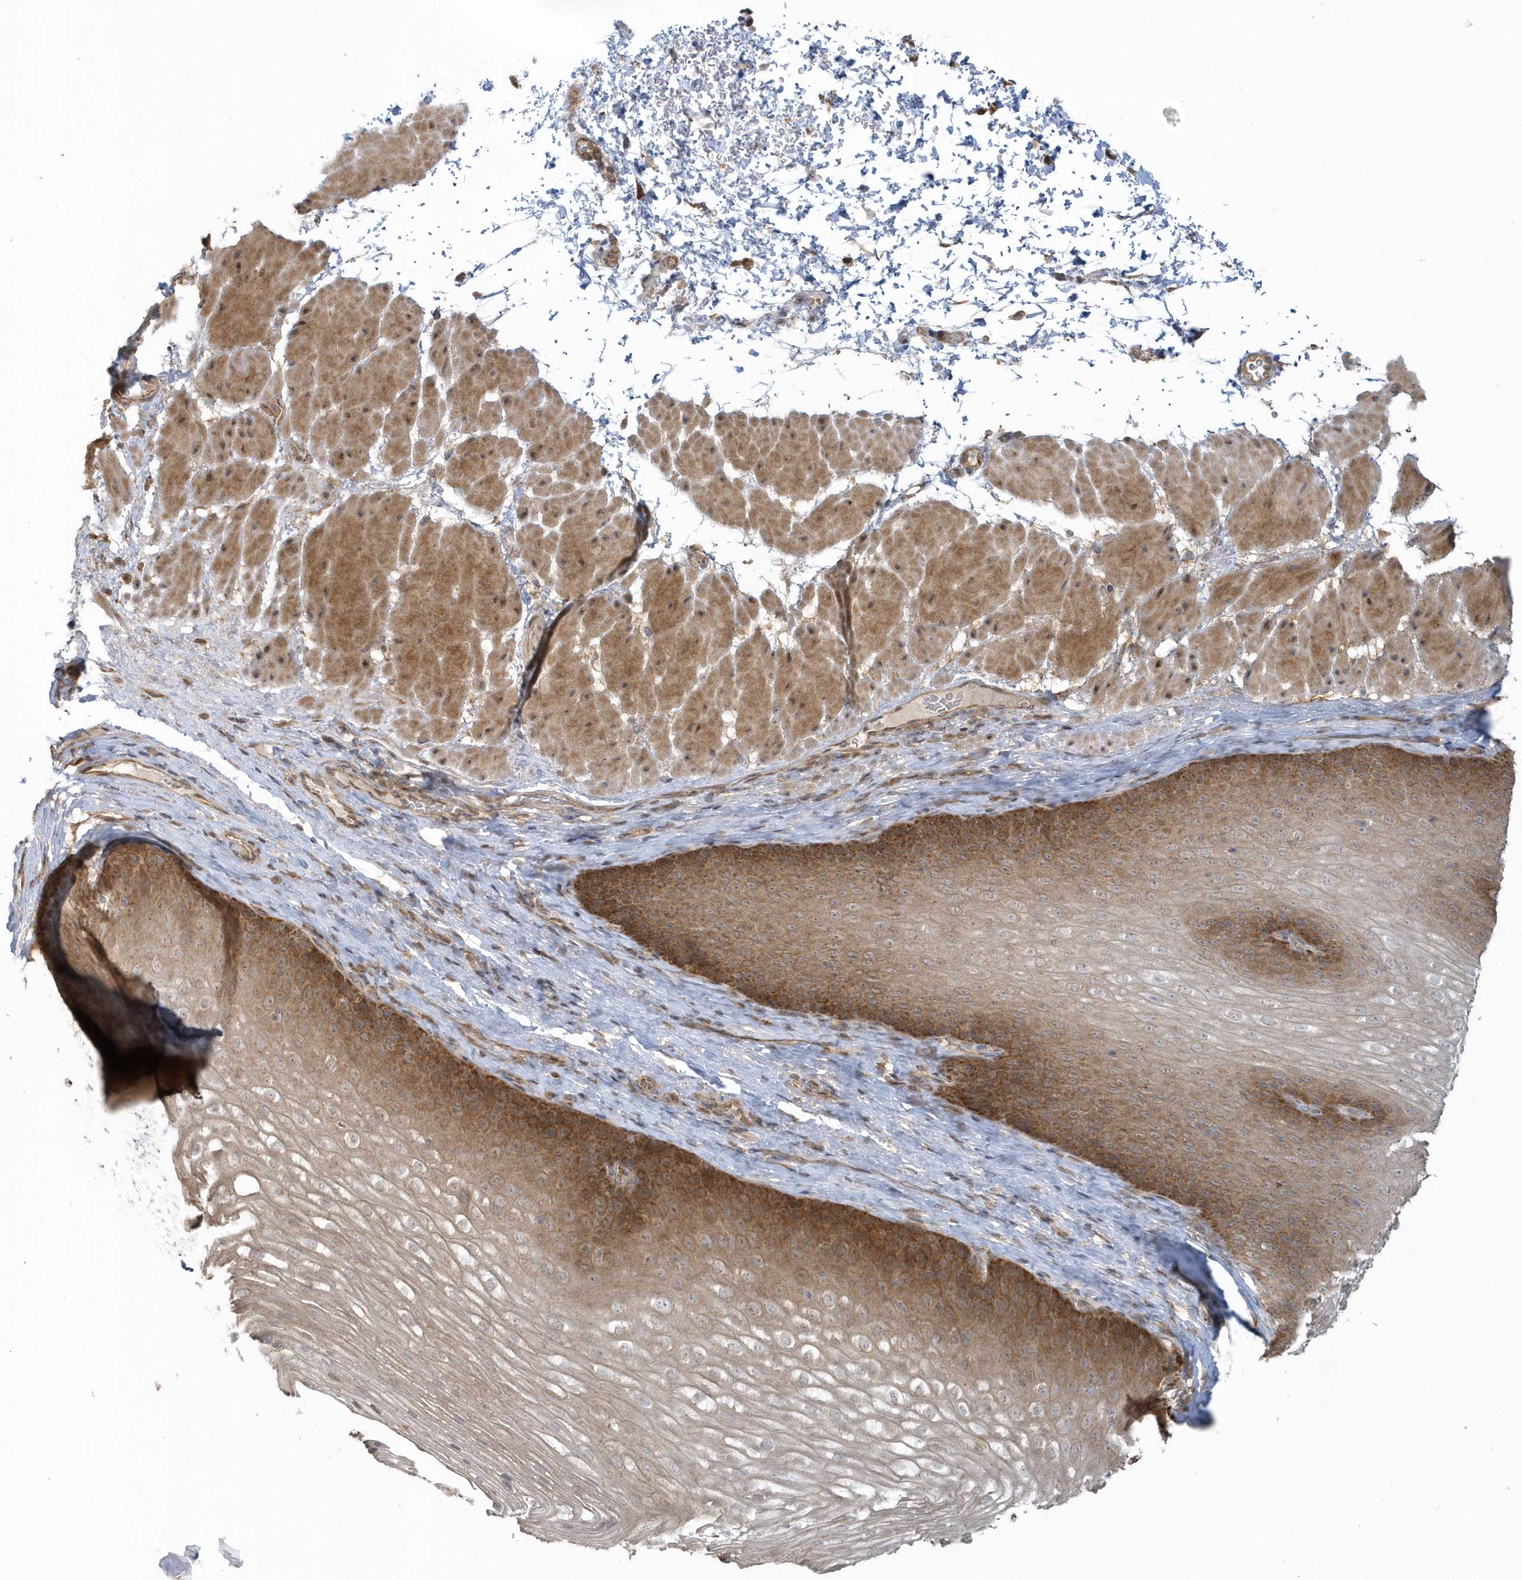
{"staining": {"intensity": "moderate", "quantity": ">75%", "location": "cytoplasmic/membranous"}, "tissue": "esophagus", "cell_type": "Squamous epithelial cells", "image_type": "normal", "snomed": [{"axis": "morphology", "description": "Normal tissue, NOS"}, {"axis": "topography", "description": "Esophagus"}], "caption": "Immunohistochemistry (IHC) histopathology image of benign esophagus stained for a protein (brown), which displays medium levels of moderate cytoplasmic/membranous staining in about >75% of squamous epithelial cells.", "gene": "THG1L", "patient": {"sex": "female", "age": 66}}